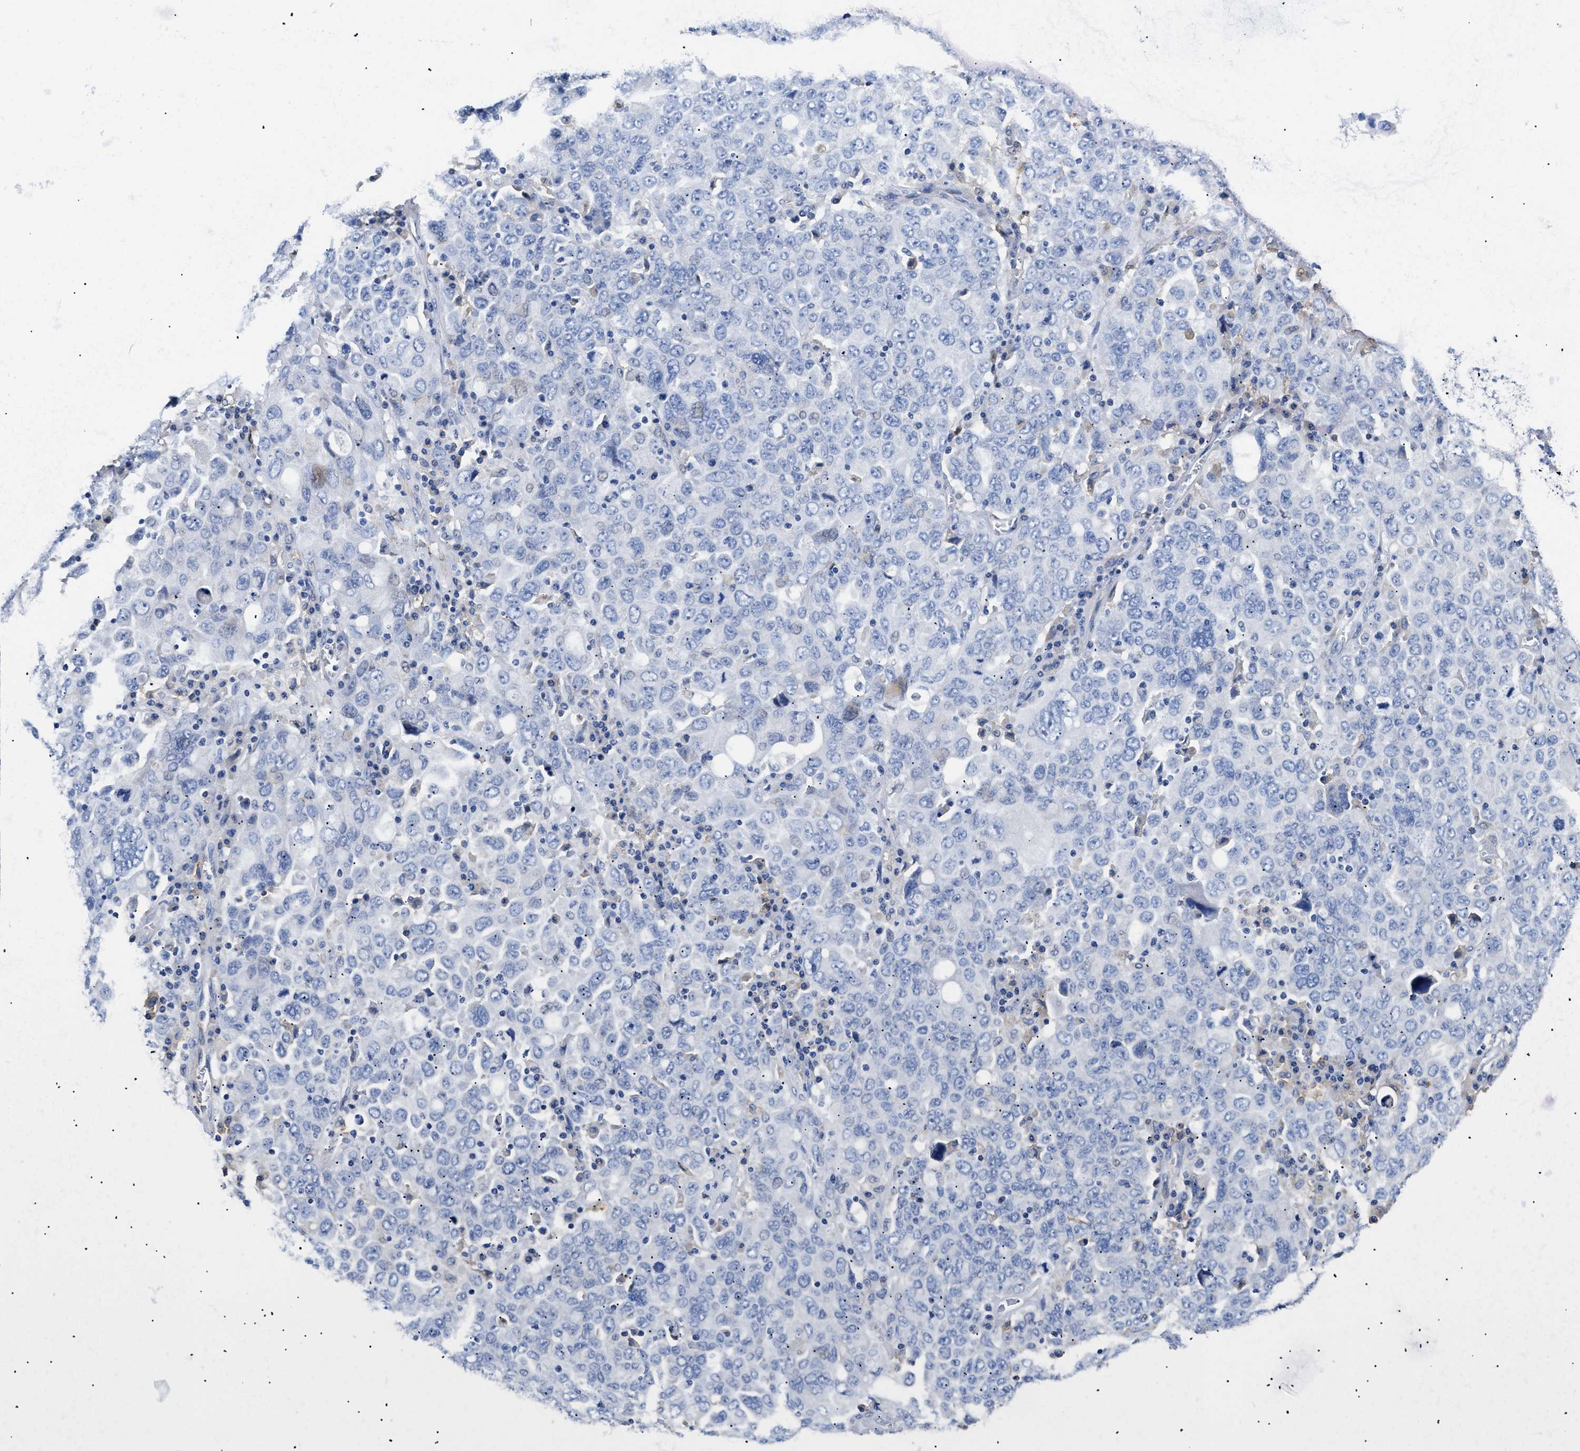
{"staining": {"intensity": "negative", "quantity": "none", "location": "none"}, "tissue": "ovarian cancer", "cell_type": "Tumor cells", "image_type": "cancer", "snomed": [{"axis": "morphology", "description": "Carcinoma, endometroid"}, {"axis": "topography", "description": "Ovary"}], "caption": "This is an immunohistochemistry histopathology image of human ovarian cancer (endometroid carcinoma). There is no staining in tumor cells.", "gene": "HLA-DPA1", "patient": {"sex": "female", "age": 62}}